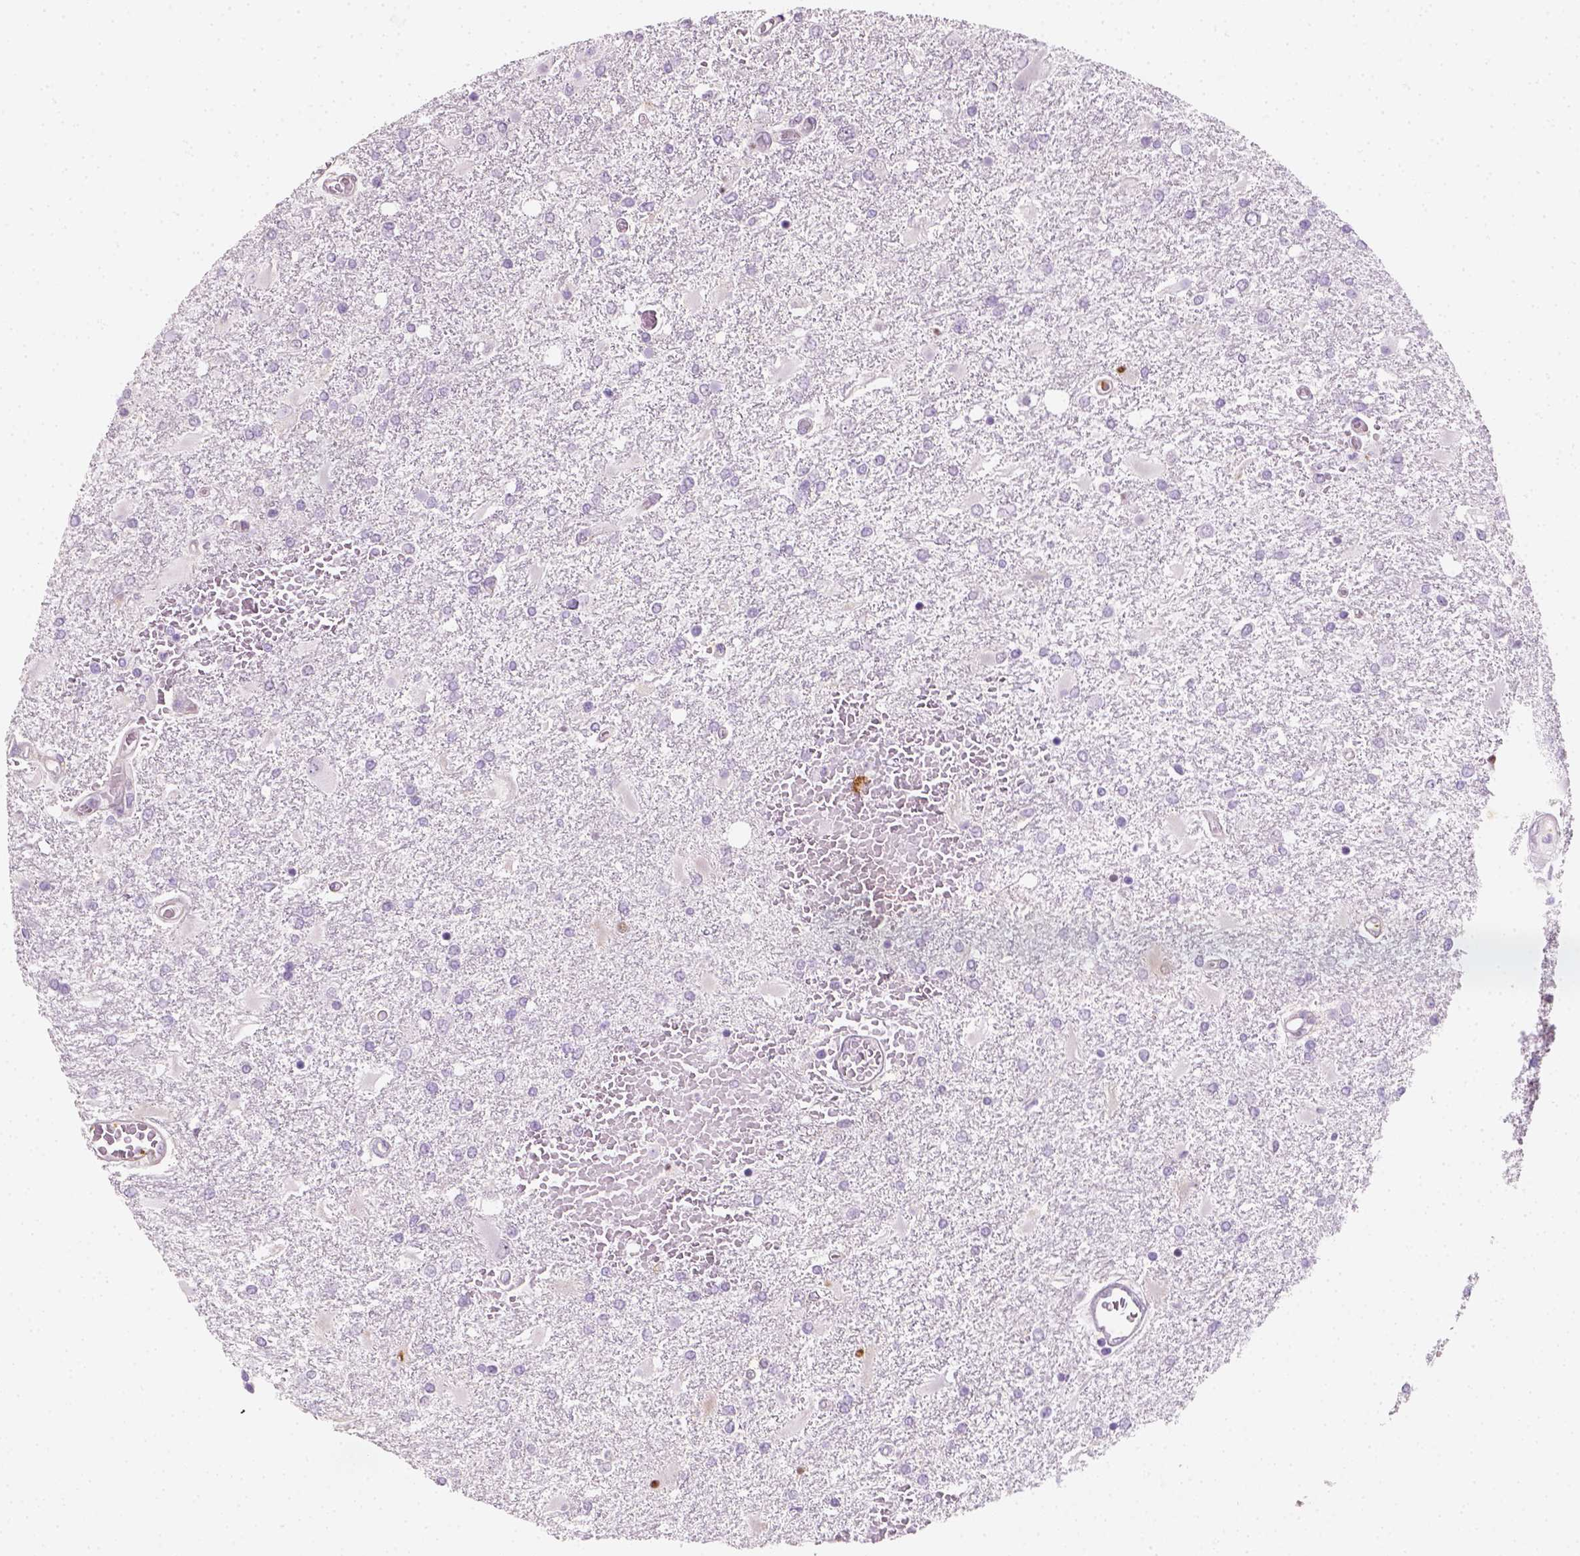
{"staining": {"intensity": "negative", "quantity": "none", "location": "none"}, "tissue": "glioma", "cell_type": "Tumor cells", "image_type": "cancer", "snomed": [{"axis": "morphology", "description": "Glioma, malignant, High grade"}, {"axis": "topography", "description": "Cerebral cortex"}], "caption": "High magnification brightfield microscopy of malignant high-grade glioma stained with DAB (3,3'-diaminobenzidine) (brown) and counterstained with hematoxylin (blue): tumor cells show no significant staining.", "gene": "FAM163B", "patient": {"sex": "male", "age": 79}}